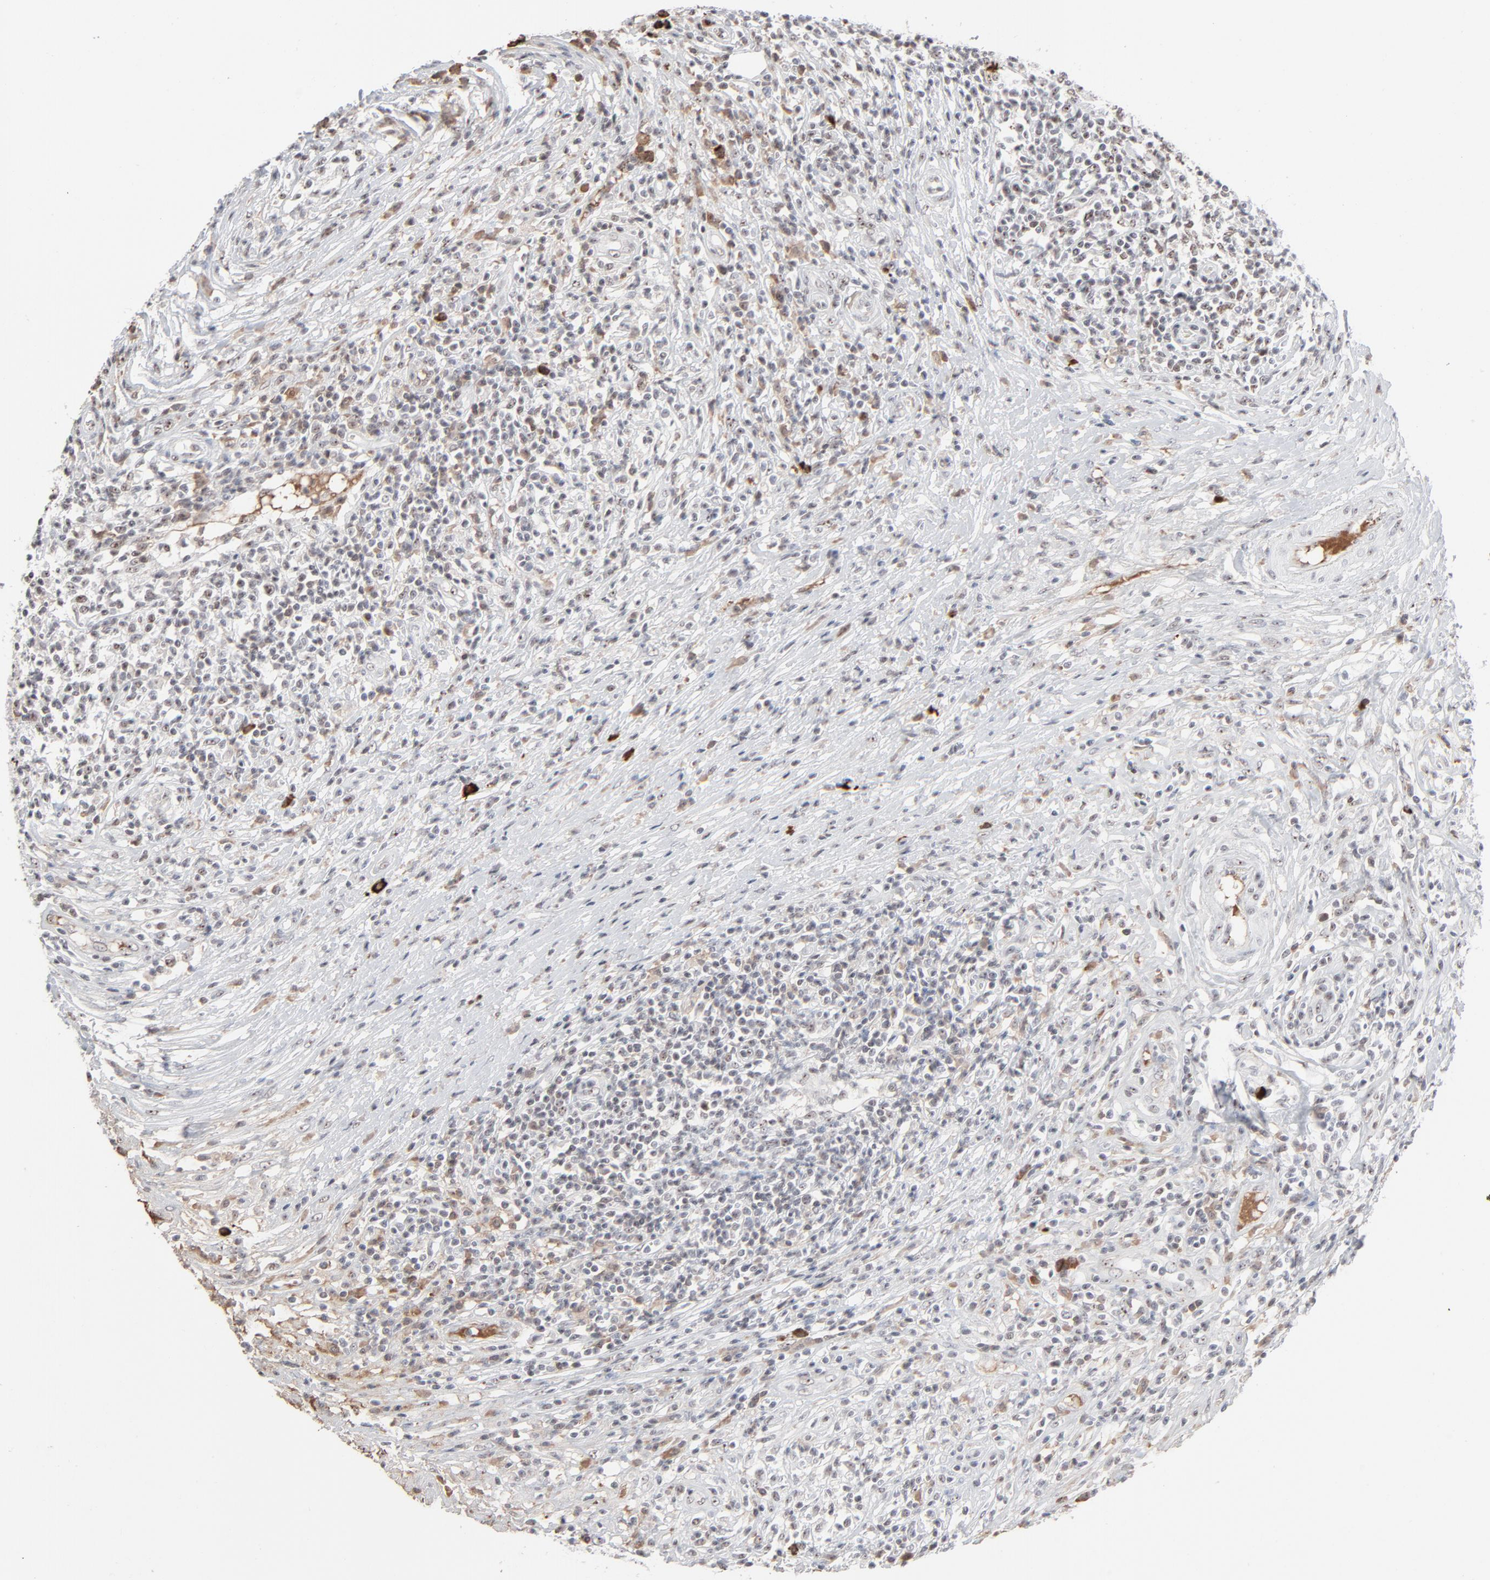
{"staining": {"intensity": "weak", "quantity": ">75%", "location": "nuclear"}, "tissue": "lymphoma", "cell_type": "Tumor cells", "image_type": "cancer", "snomed": [{"axis": "morphology", "description": "Malignant lymphoma, non-Hodgkin's type, High grade"}, {"axis": "topography", "description": "Lymph node"}], "caption": "IHC staining of malignant lymphoma, non-Hodgkin's type (high-grade), which demonstrates low levels of weak nuclear staining in about >75% of tumor cells indicating weak nuclear protein positivity. The staining was performed using DAB (brown) for protein detection and nuclei were counterstained in hematoxylin (blue).", "gene": "MPHOSPH6", "patient": {"sex": "female", "age": 84}}